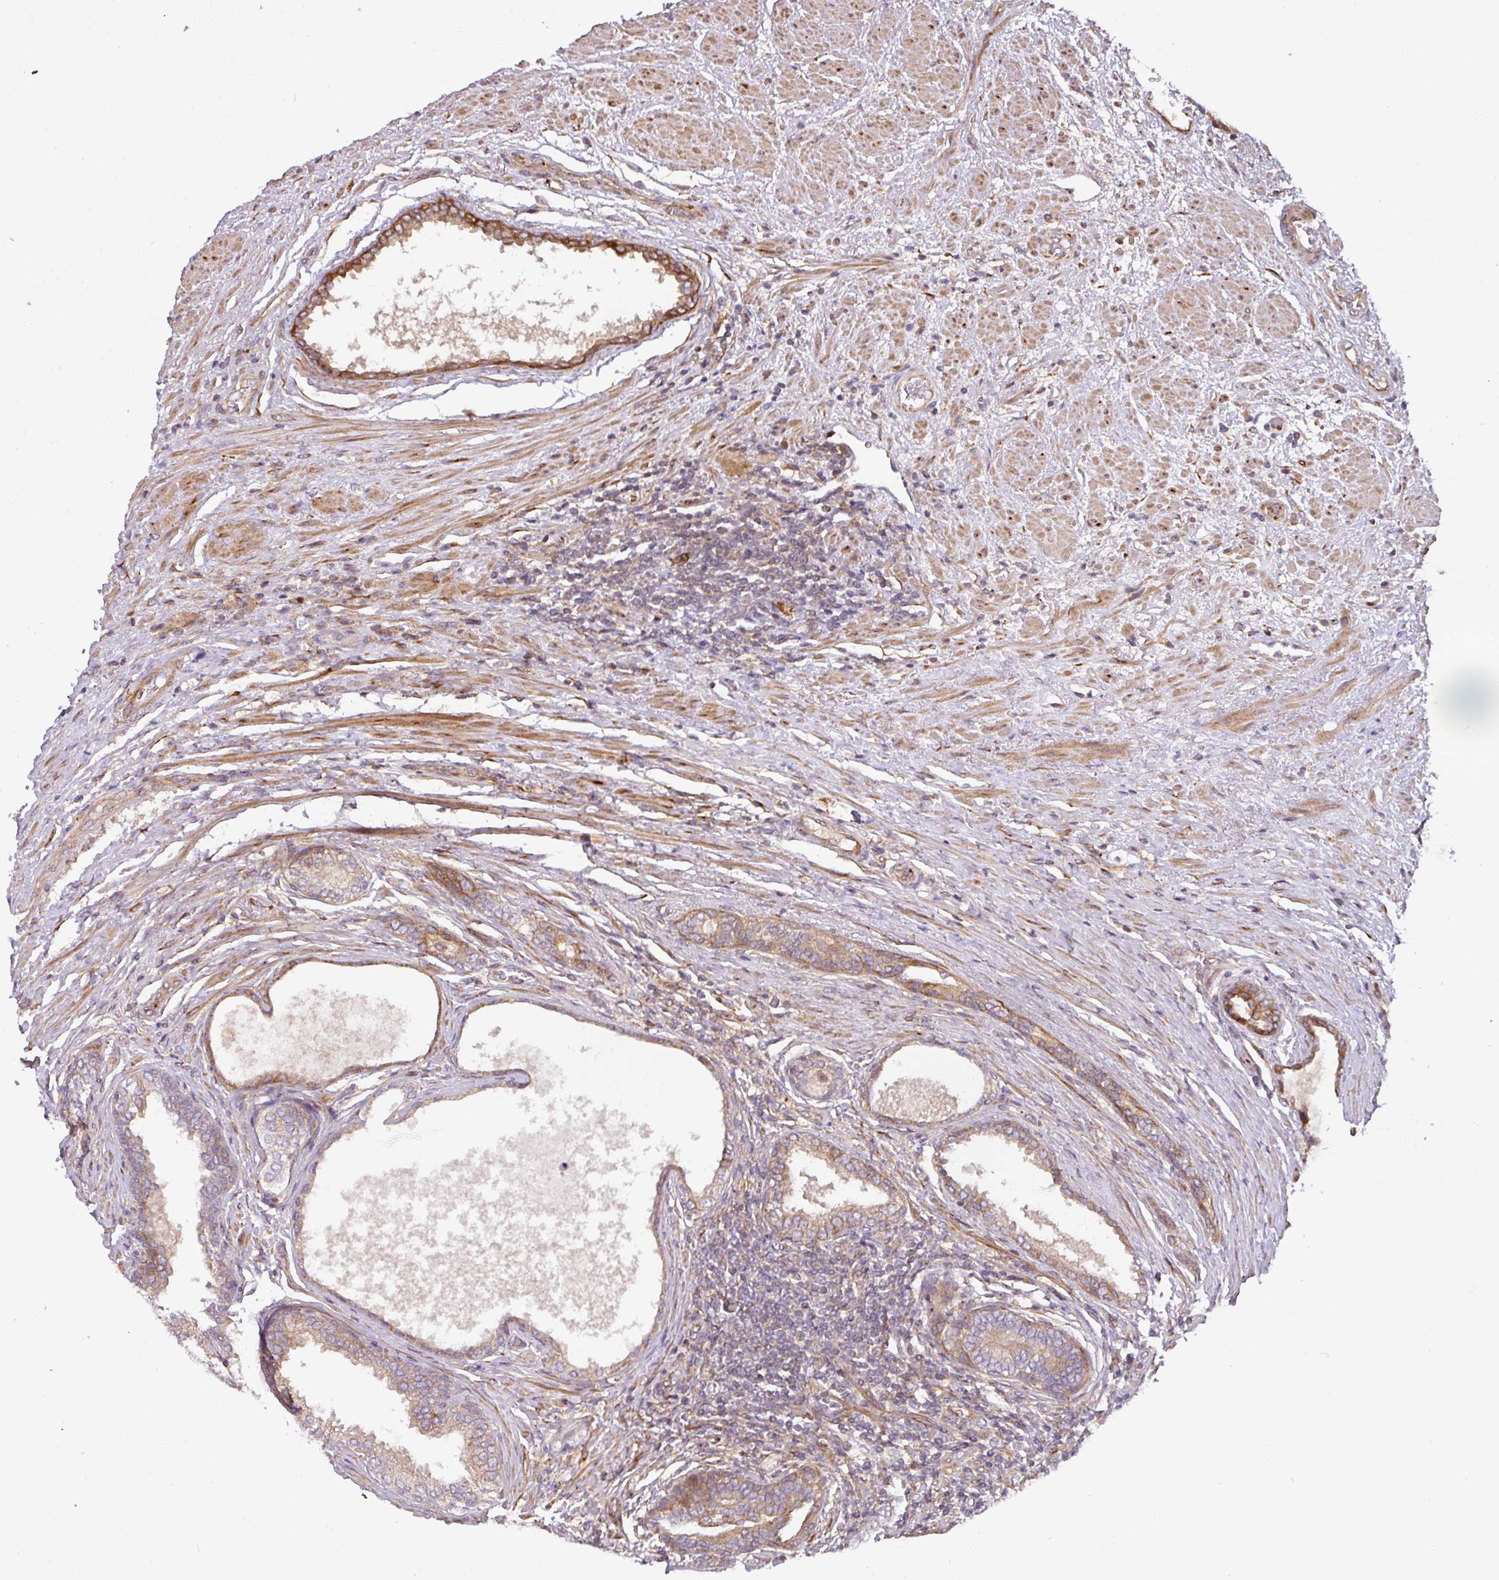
{"staining": {"intensity": "moderate", "quantity": "<25%", "location": "cytoplasmic/membranous"}, "tissue": "prostate cancer", "cell_type": "Tumor cells", "image_type": "cancer", "snomed": [{"axis": "morphology", "description": "Adenocarcinoma, High grade"}, {"axis": "topography", "description": "Prostate"}], "caption": "Human prostate cancer stained with a brown dye reveals moderate cytoplasmic/membranous positive expression in approximately <25% of tumor cells.", "gene": "CASP2", "patient": {"sex": "male", "age": 70}}